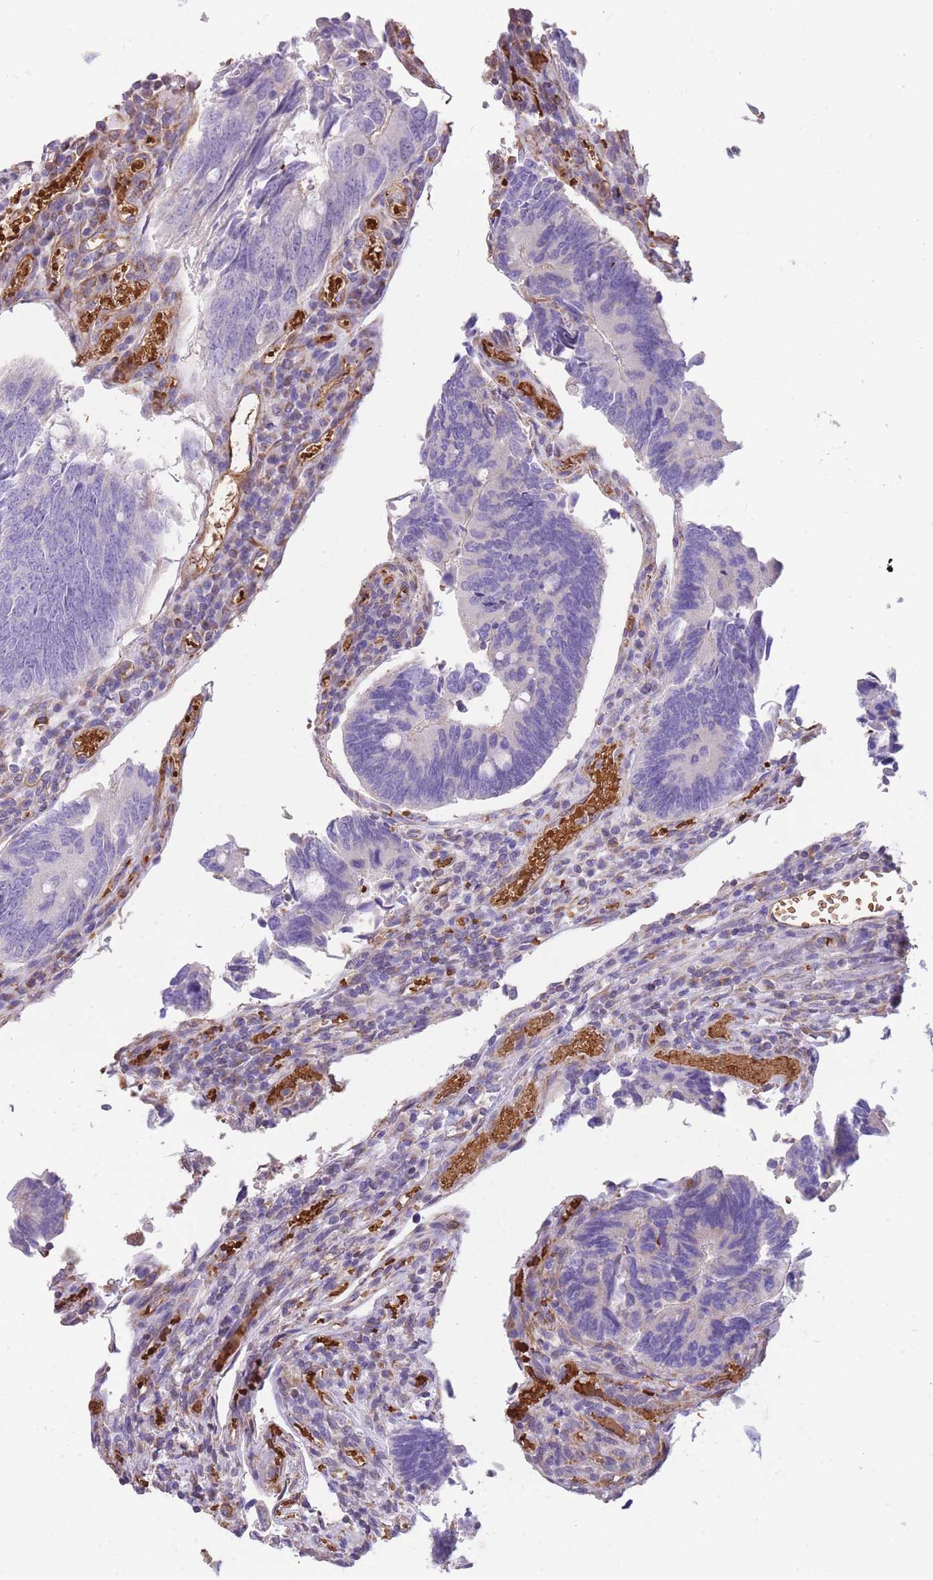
{"staining": {"intensity": "negative", "quantity": "none", "location": "none"}, "tissue": "colorectal cancer", "cell_type": "Tumor cells", "image_type": "cancer", "snomed": [{"axis": "morphology", "description": "Adenocarcinoma, NOS"}, {"axis": "topography", "description": "Colon"}], "caption": "Tumor cells show no significant protein expression in colorectal adenocarcinoma. (Stains: DAB (3,3'-diaminobenzidine) immunohistochemistry (IHC) with hematoxylin counter stain, Microscopy: brightfield microscopy at high magnification).", "gene": "ANKRD53", "patient": {"sex": "male", "age": 87}}